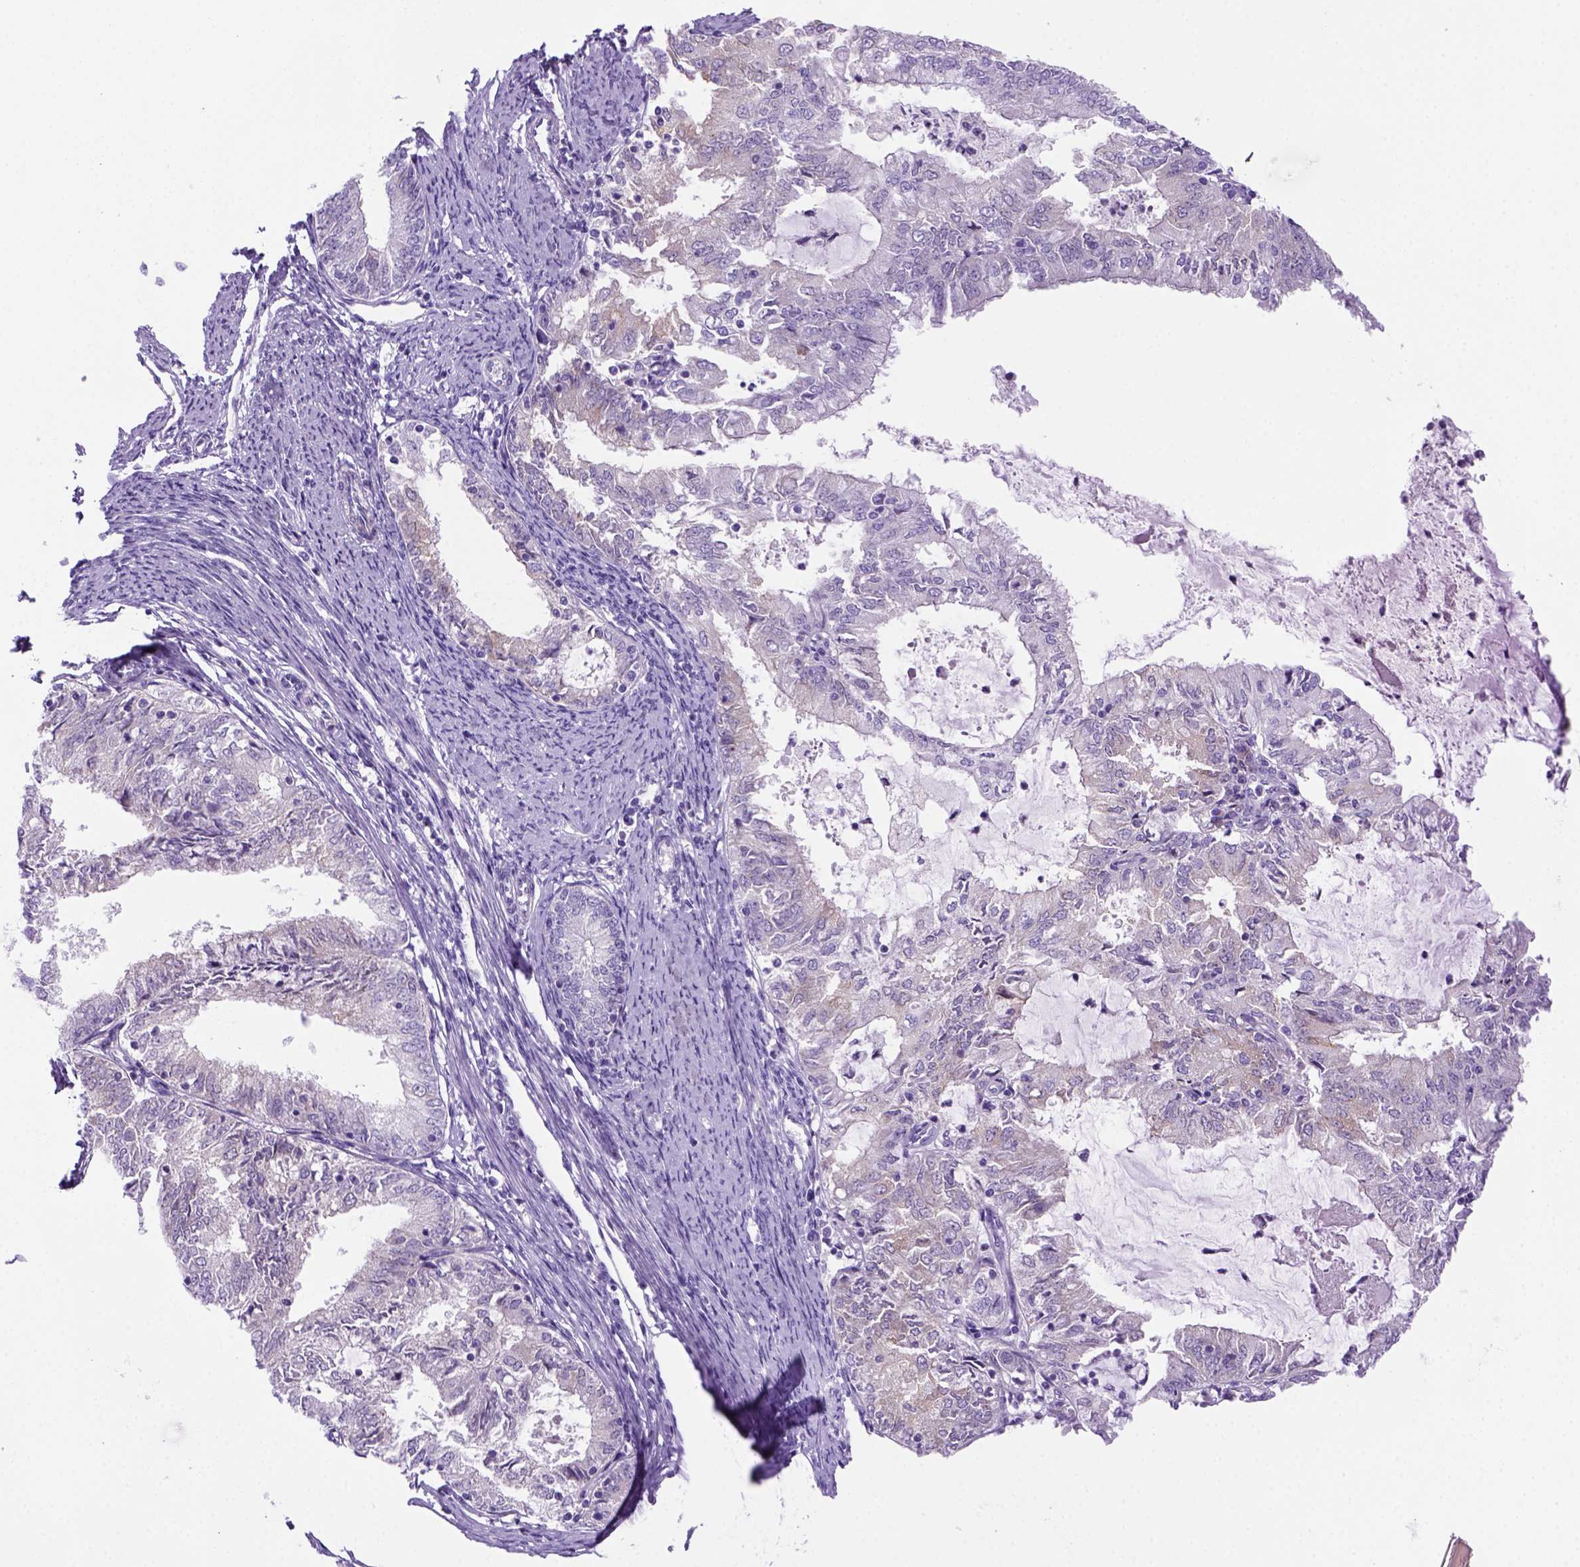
{"staining": {"intensity": "negative", "quantity": "none", "location": "none"}, "tissue": "endometrial cancer", "cell_type": "Tumor cells", "image_type": "cancer", "snomed": [{"axis": "morphology", "description": "Adenocarcinoma, NOS"}, {"axis": "topography", "description": "Endometrium"}], "caption": "There is no significant expression in tumor cells of endometrial adenocarcinoma. (DAB IHC, high magnification).", "gene": "DNAH11", "patient": {"sex": "female", "age": 57}}